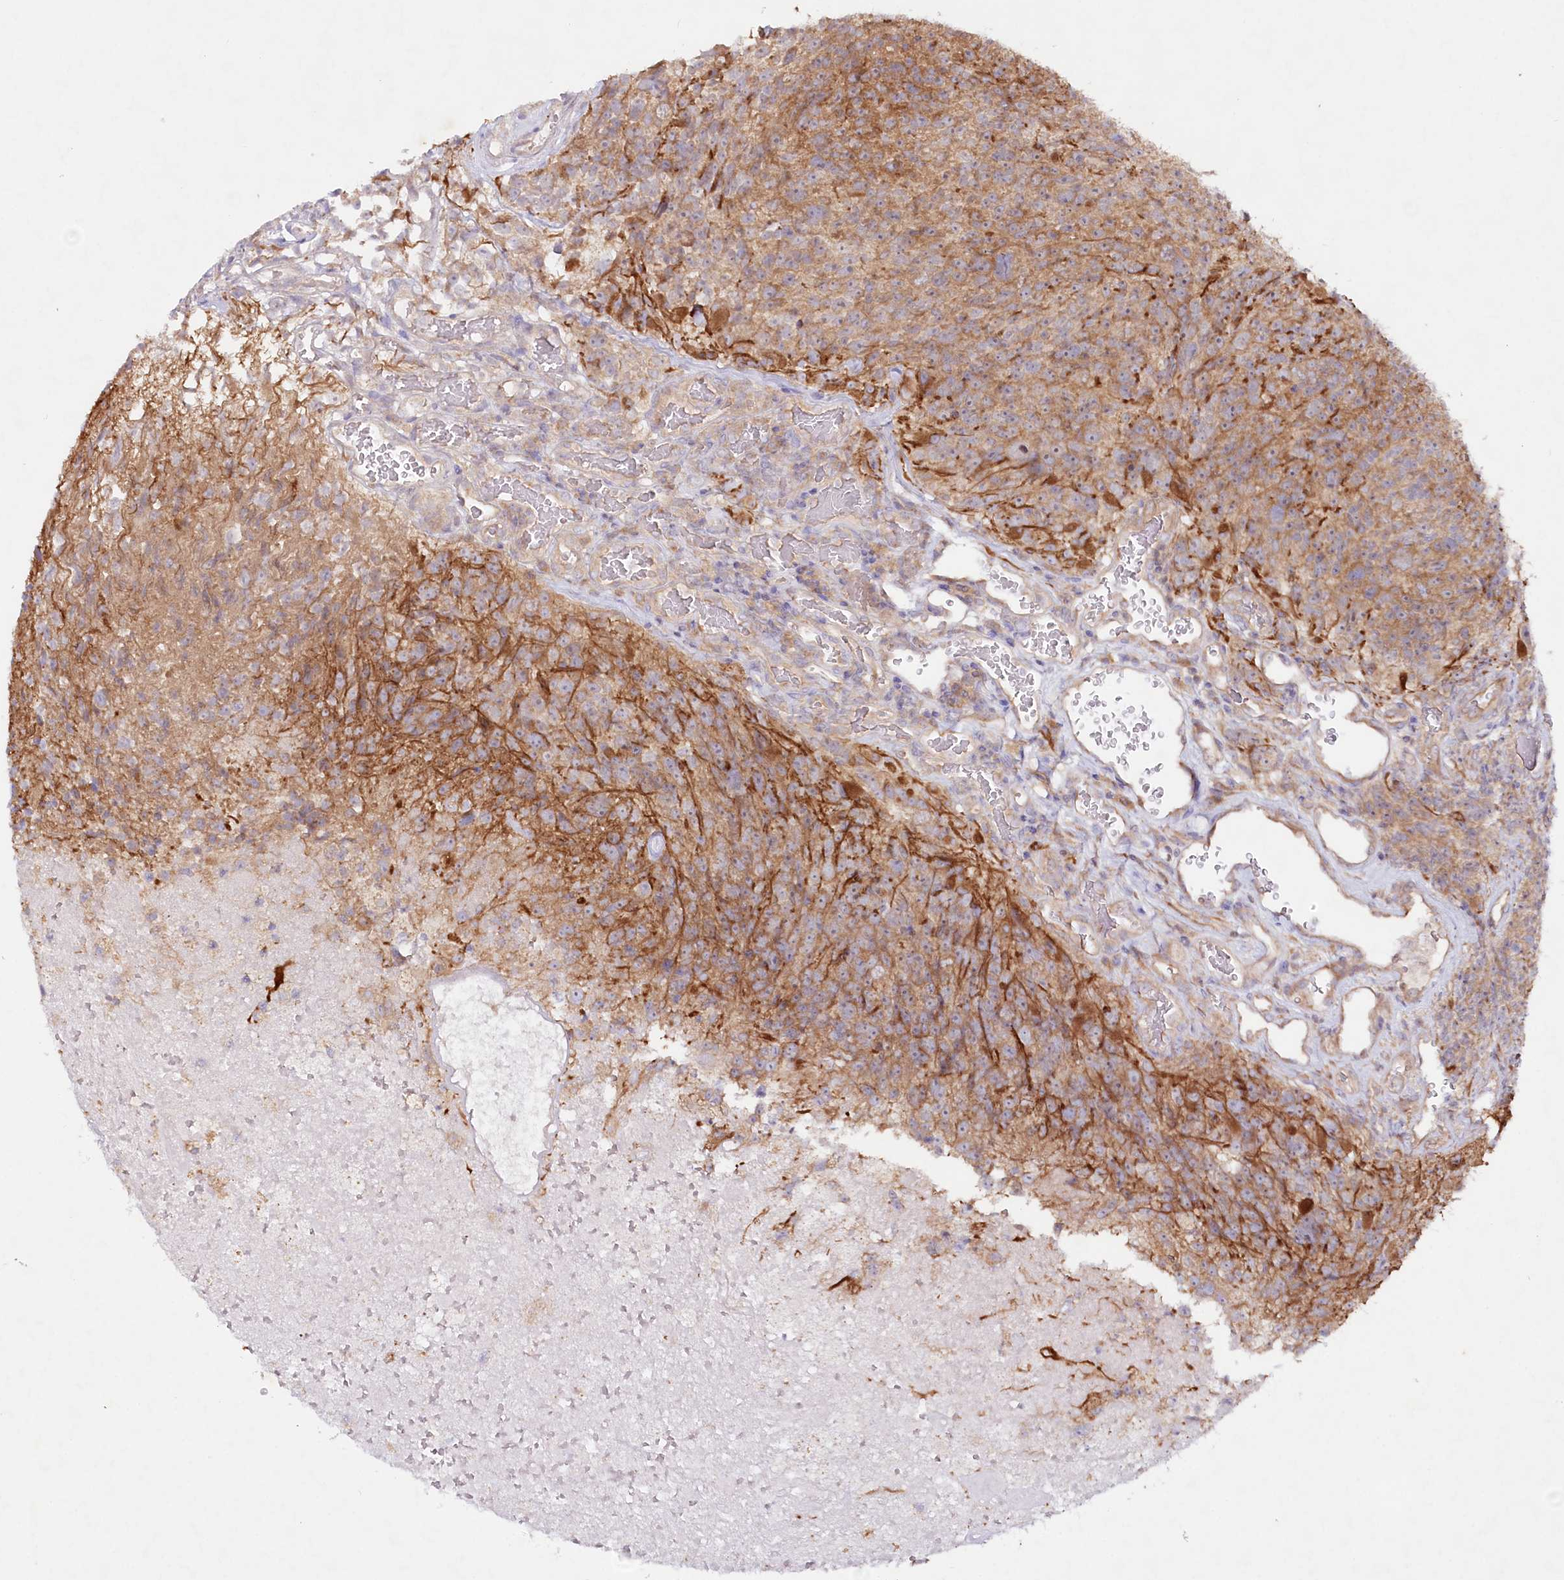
{"staining": {"intensity": "moderate", "quantity": ">75%", "location": "cytoplasmic/membranous"}, "tissue": "glioma", "cell_type": "Tumor cells", "image_type": "cancer", "snomed": [{"axis": "morphology", "description": "Glioma, malignant, High grade"}, {"axis": "topography", "description": "Brain"}], "caption": "High-grade glioma (malignant) was stained to show a protein in brown. There is medium levels of moderate cytoplasmic/membranous staining in approximately >75% of tumor cells.", "gene": "TNIP1", "patient": {"sex": "male", "age": 76}}